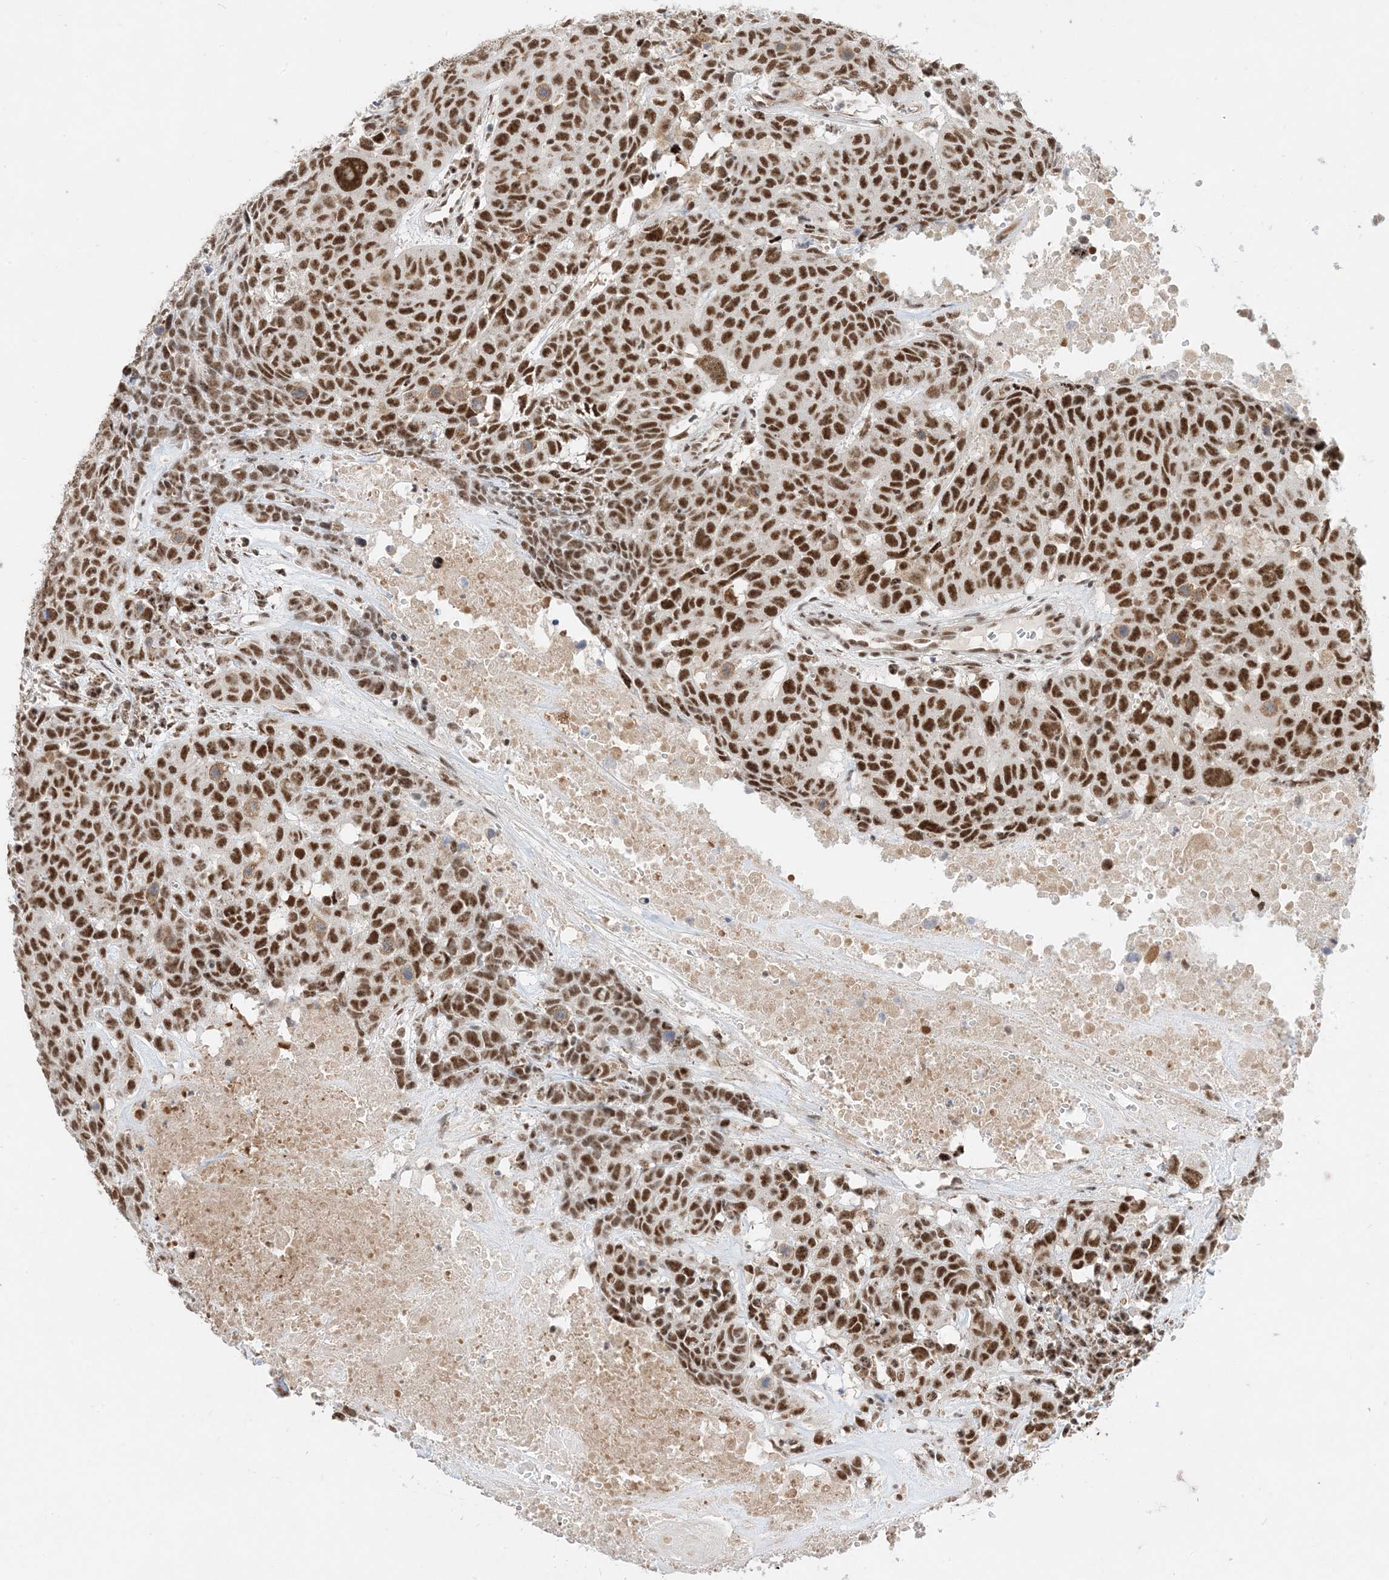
{"staining": {"intensity": "strong", "quantity": ">75%", "location": "nuclear"}, "tissue": "head and neck cancer", "cell_type": "Tumor cells", "image_type": "cancer", "snomed": [{"axis": "morphology", "description": "Squamous cell carcinoma, NOS"}, {"axis": "topography", "description": "Head-Neck"}], "caption": "Tumor cells reveal strong nuclear positivity in approximately >75% of cells in squamous cell carcinoma (head and neck).", "gene": "SF3A3", "patient": {"sex": "male", "age": 66}}